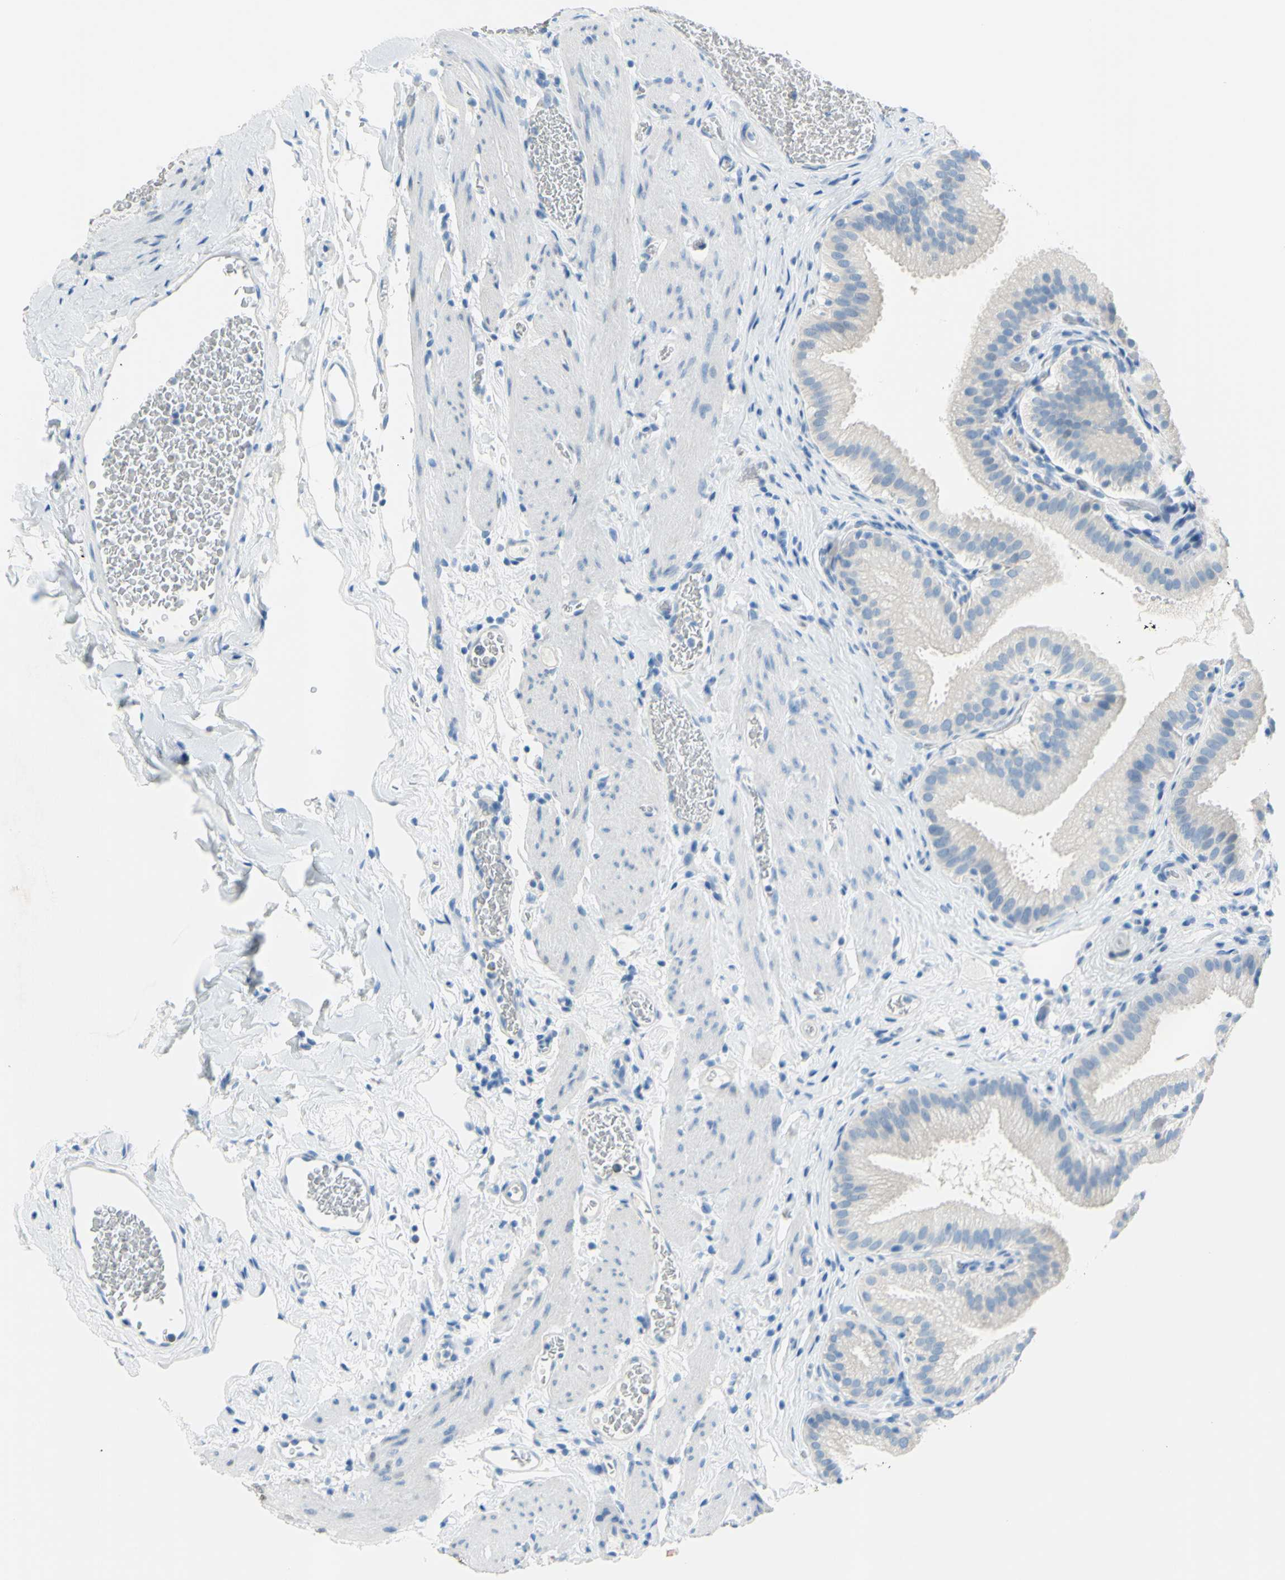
{"staining": {"intensity": "negative", "quantity": "none", "location": "none"}, "tissue": "gallbladder", "cell_type": "Glandular cells", "image_type": "normal", "snomed": [{"axis": "morphology", "description": "Normal tissue, NOS"}, {"axis": "topography", "description": "Gallbladder"}], "caption": "Immunohistochemical staining of normal gallbladder displays no significant expression in glandular cells. Nuclei are stained in blue.", "gene": "DCT", "patient": {"sex": "male", "age": 54}}